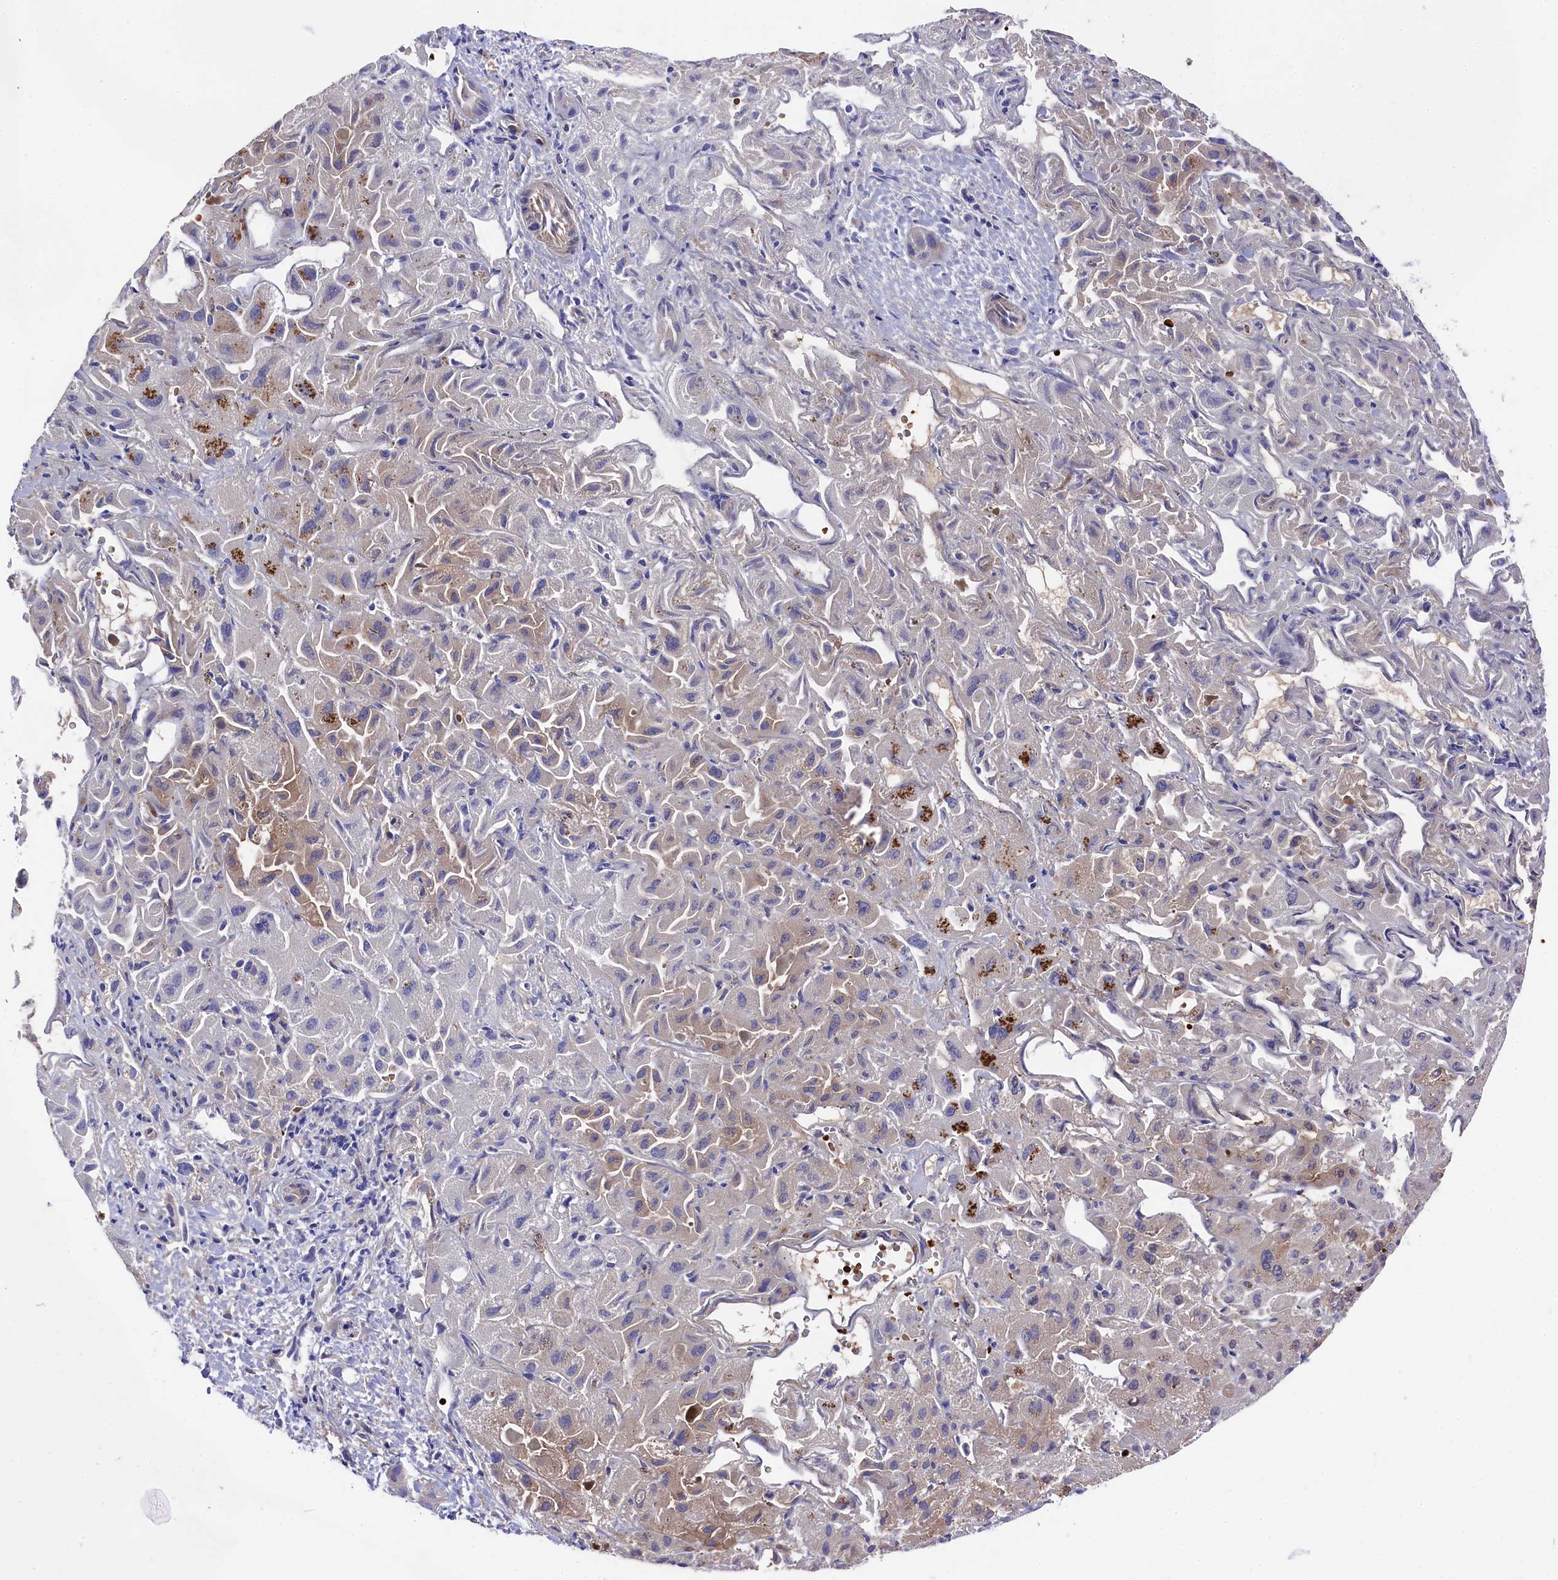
{"staining": {"intensity": "weak", "quantity": "<25%", "location": "cytoplasmic/membranous"}, "tissue": "liver cancer", "cell_type": "Tumor cells", "image_type": "cancer", "snomed": [{"axis": "morphology", "description": "Cholangiocarcinoma"}, {"axis": "topography", "description": "Liver"}], "caption": "IHC of human cholangiocarcinoma (liver) displays no expression in tumor cells.", "gene": "LHFPL4", "patient": {"sex": "female", "age": 52}}